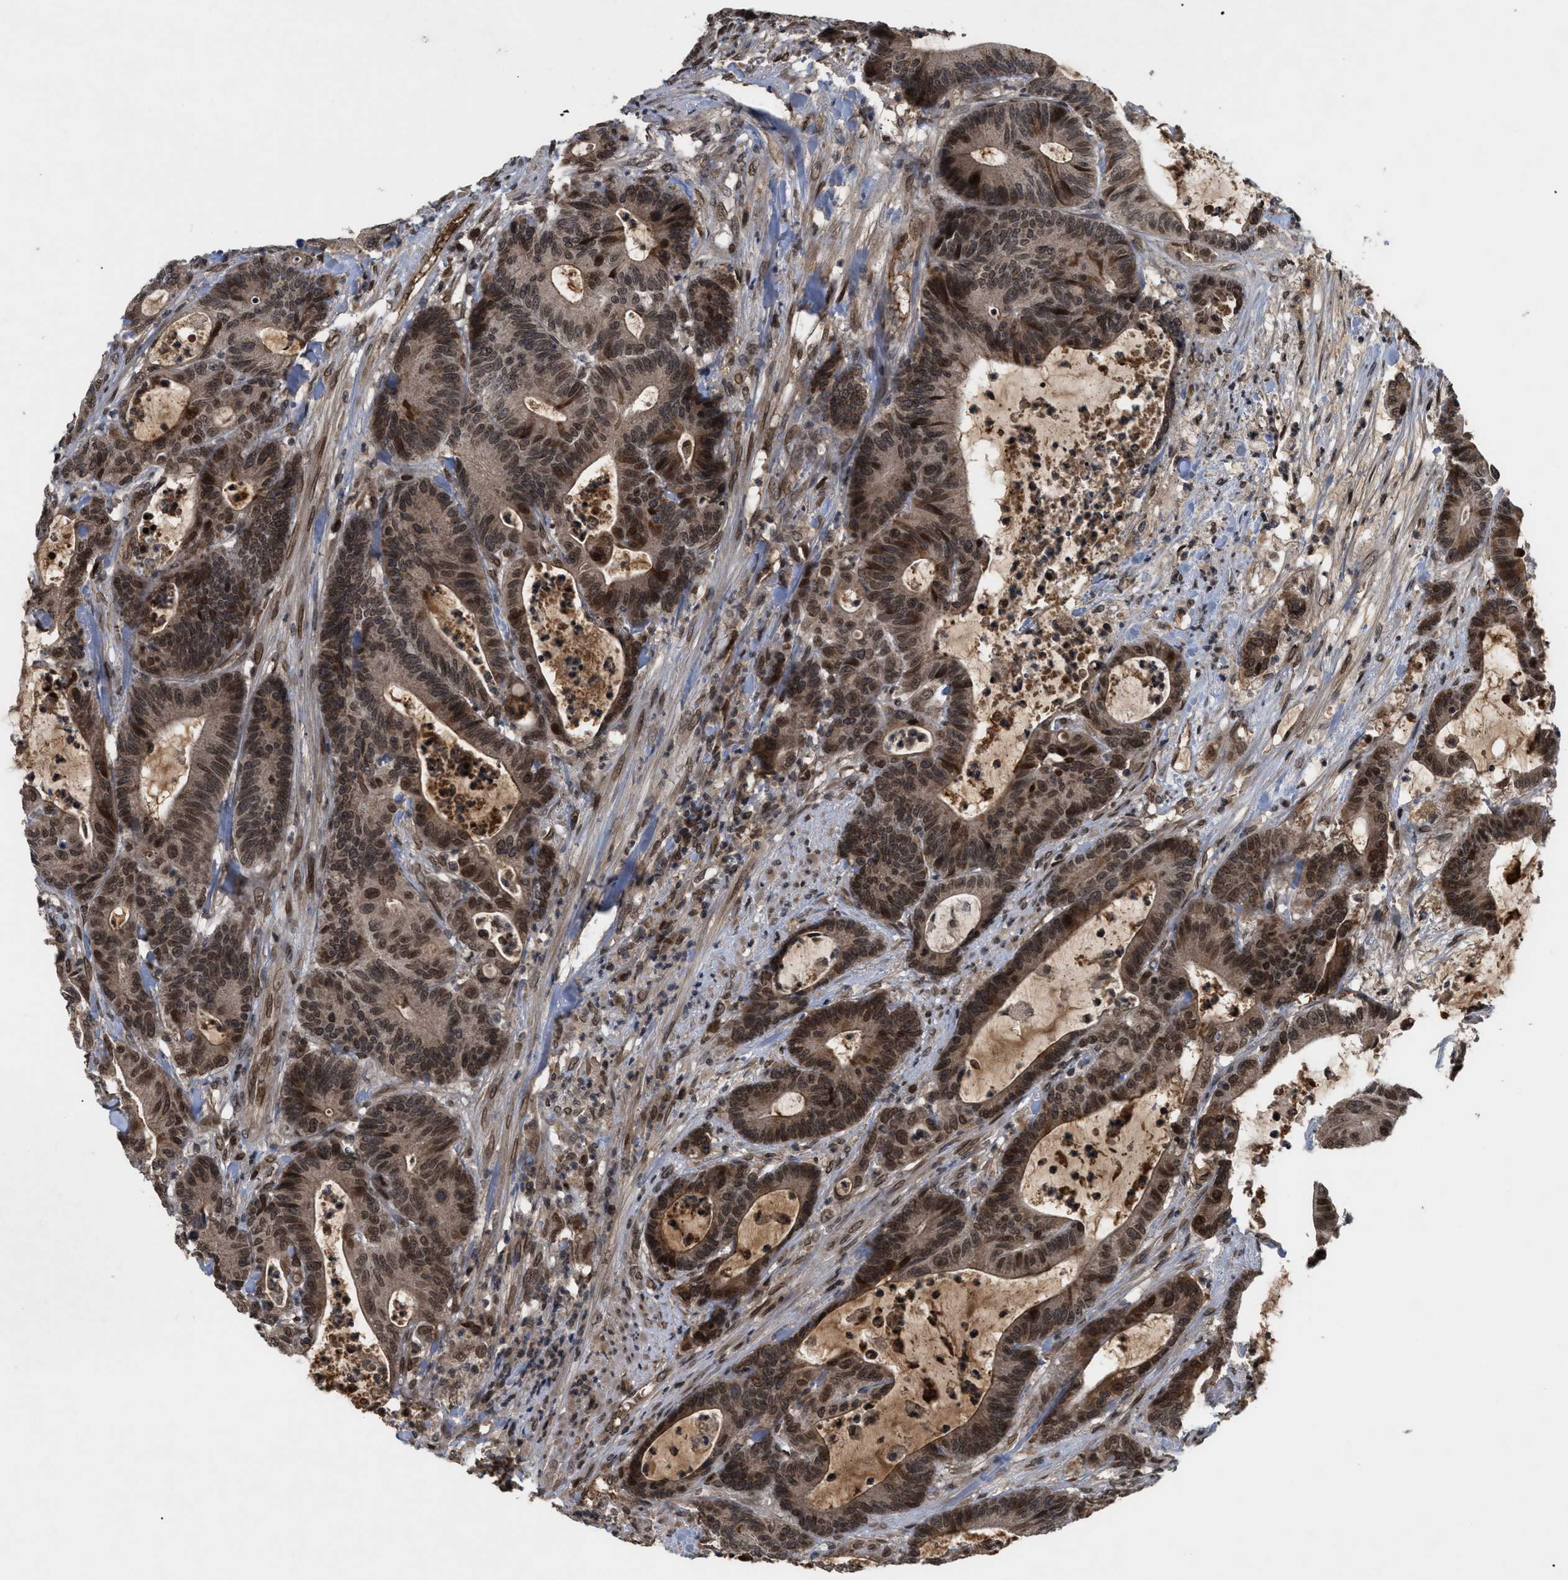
{"staining": {"intensity": "moderate", "quantity": ">75%", "location": "cytoplasmic/membranous,nuclear"}, "tissue": "colorectal cancer", "cell_type": "Tumor cells", "image_type": "cancer", "snomed": [{"axis": "morphology", "description": "Adenocarcinoma, NOS"}, {"axis": "topography", "description": "Colon"}], "caption": "A histopathology image showing moderate cytoplasmic/membranous and nuclear positivity in approximately >75% of tumor cells in colorectal cancer, as visualized by brown immunohistochemical staining.", "gene": "CRY1", "patient": {"sex": "female", "age": 84}}